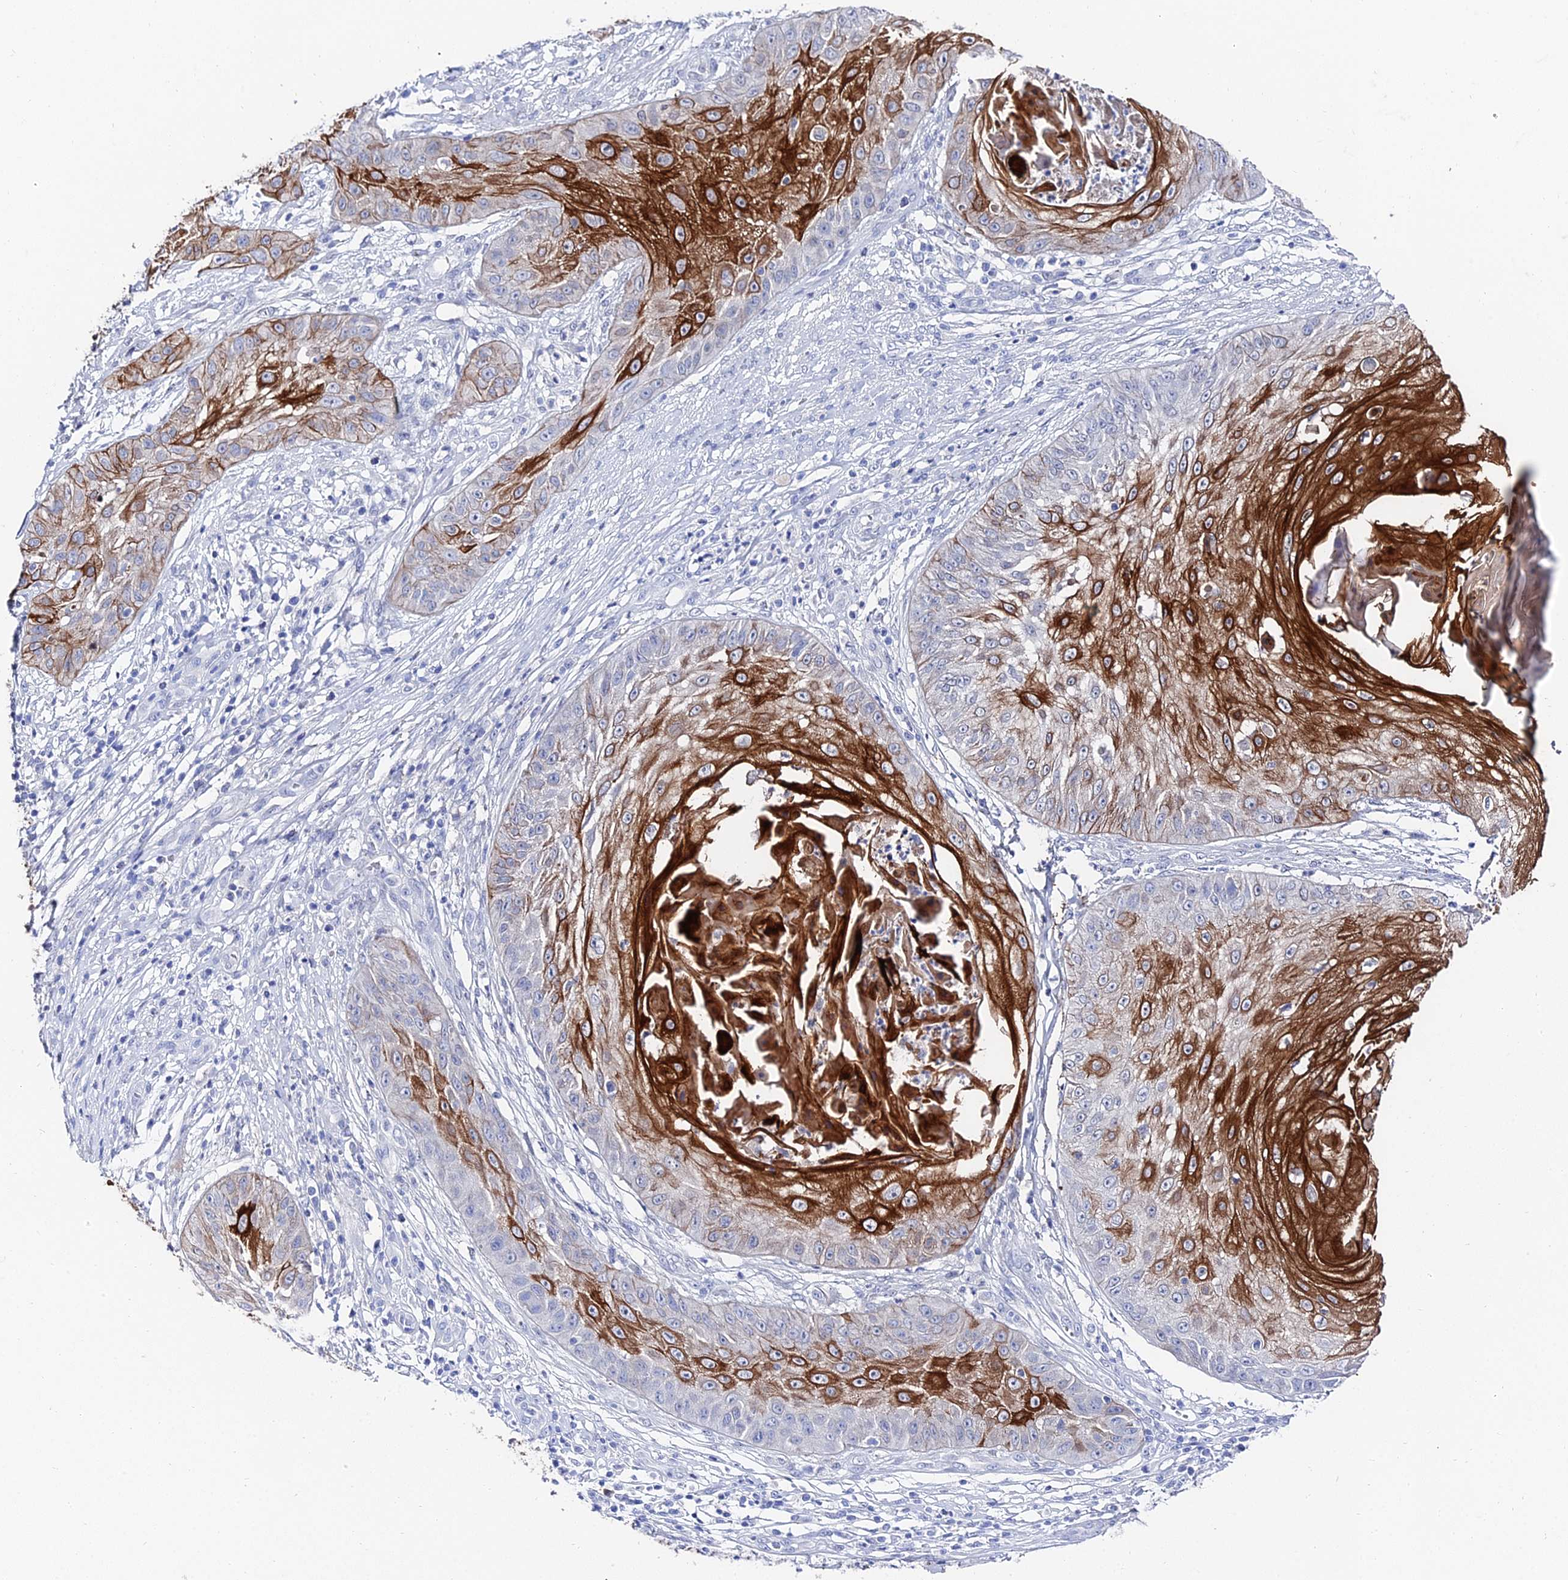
{"staining": {"intensity": "strong", "quantity": "25%-75%", "location": "cytoplasmic/membranous"}, "tissue": "skin cancer", "cell_type": "Tumor cells", "image_type": "cancer", "snomed": [{"axis": "morphology", "description": "Squamous cell carcinoma, NOS"}, {"axis": "topography", "description": "Skin"}], "caption": "A micrograph of human skin cancer stained for a protein exhibits strong cytoplasmic/membranous brown staining in tumor cells.", "gene": "KRT17", "patient": {"sex": "male", "age": 70}}